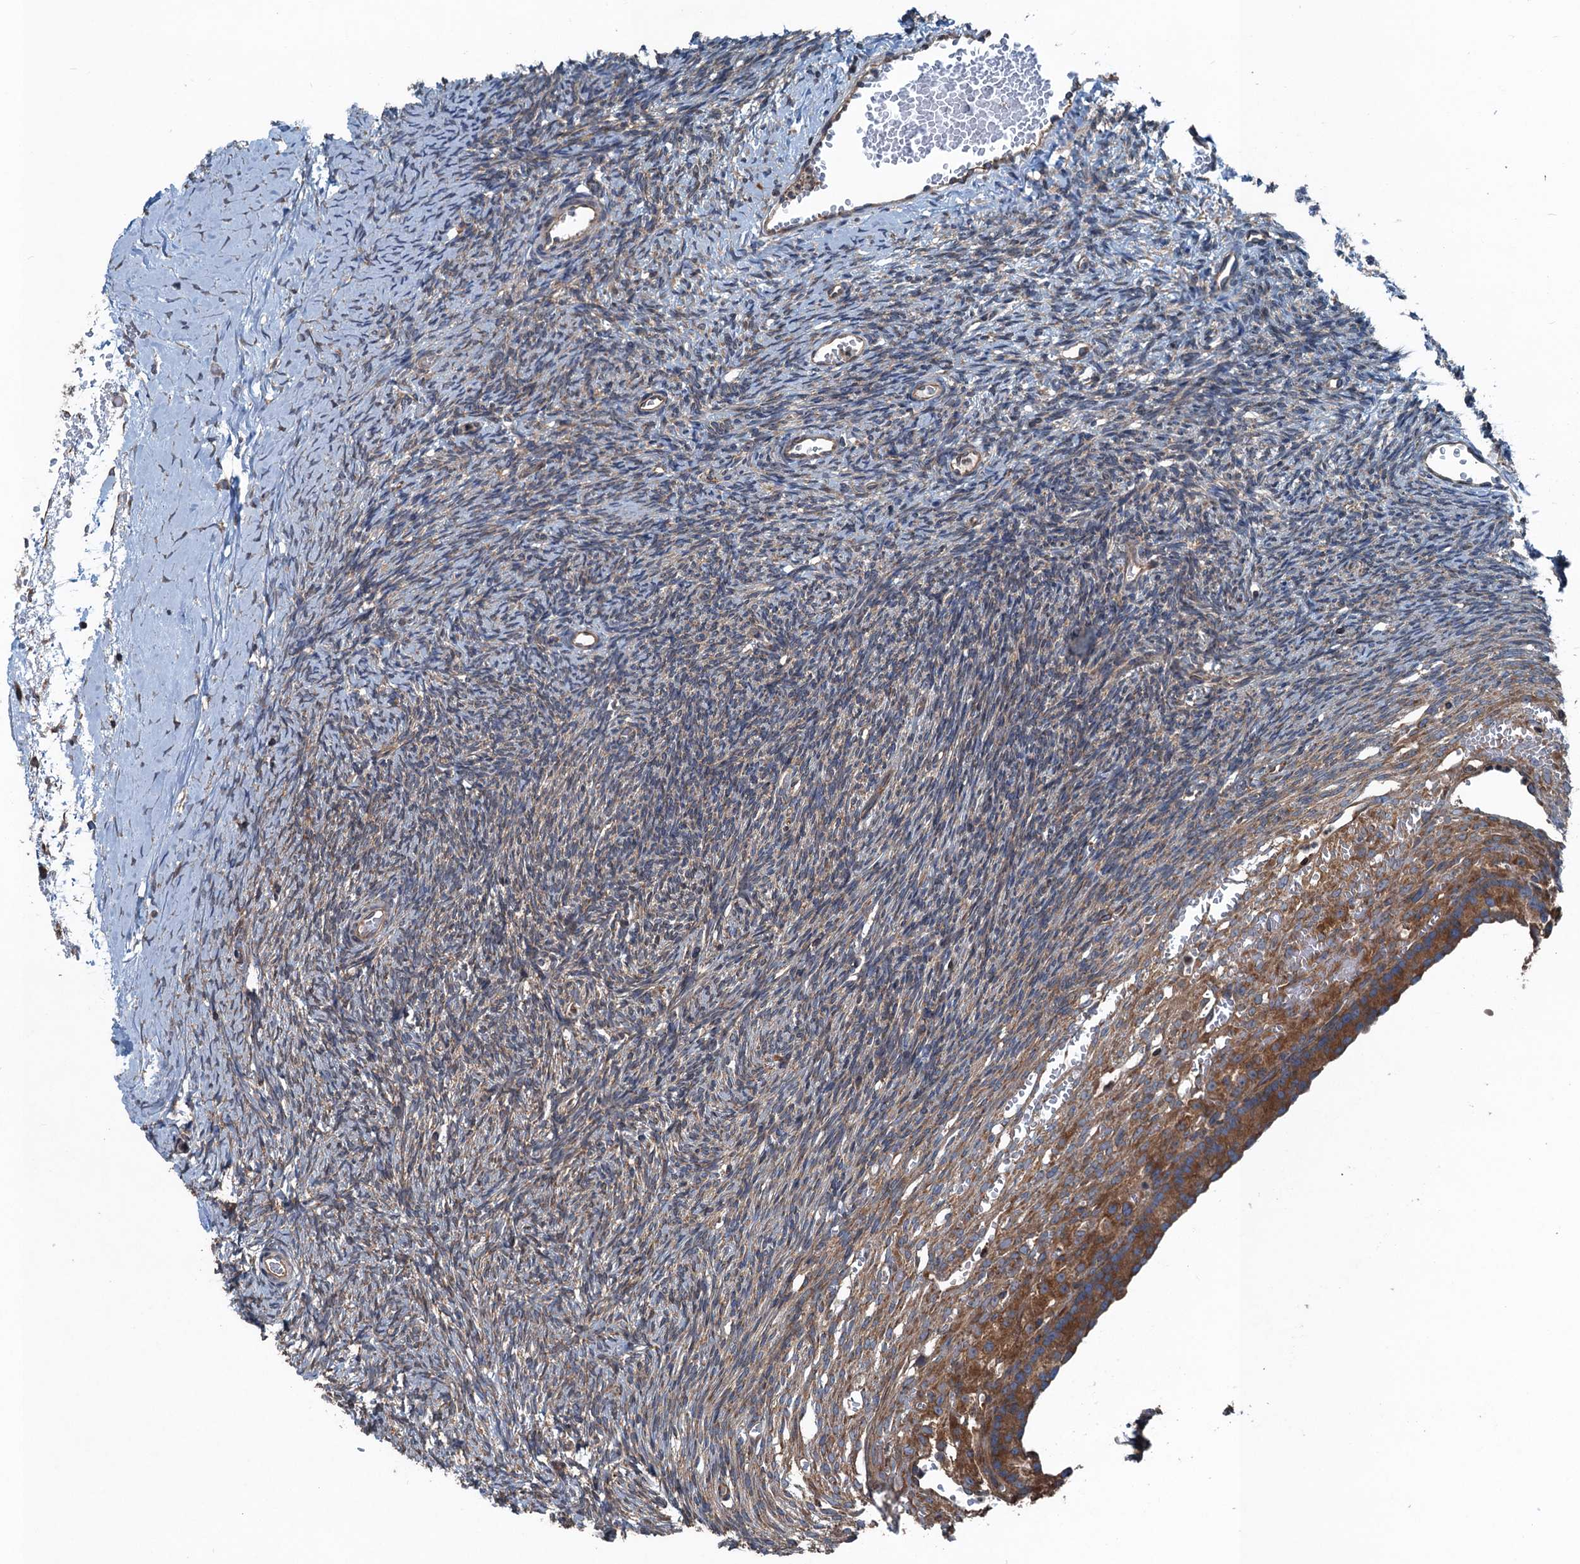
{"staining": {"intensity": "weak", "quantity": "25%-75%", "location": "cytoplasmic/membranous"}, "tissue": "ovary", "cell_type": "Ovarian stroma cells", "image_type": "normal", "snomed": [{"axis": "morphology", "description": "Normal tissue, NOS"}, {"axis": "topography", "description": "Ovary"}], "caption": "The micrograph exhibits a brown stain indicating the presence of a protein in the cytoplasmic/membranous of ovarian stroma cells in ovary. Using DAB (brown) and hematoxylin (blue) stains, captured at high magnification using brightfield microscopy.", "gene": "TRAPPC8", "patient": {"sex": "female", "age": 39}}